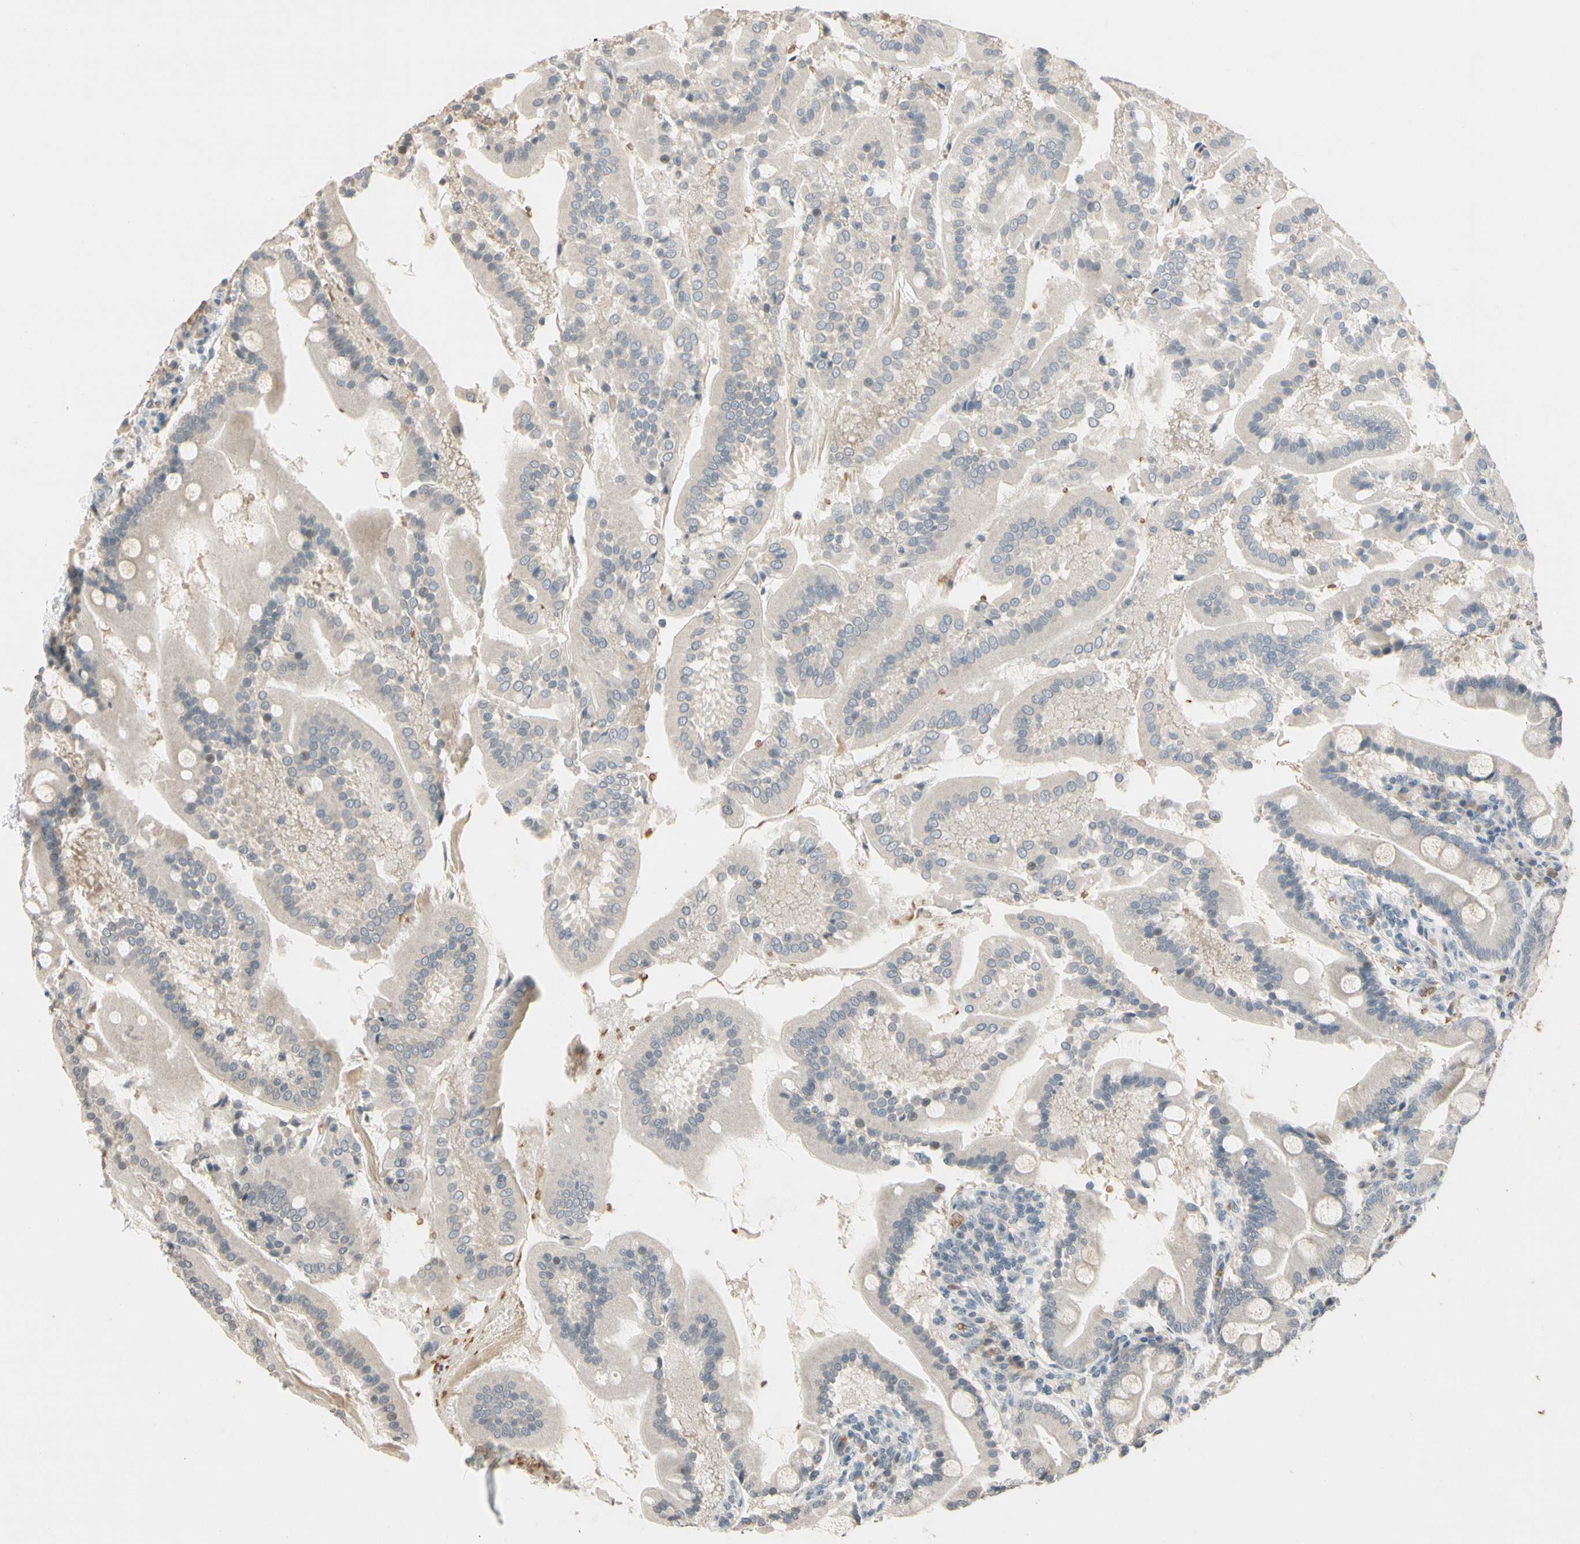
{"staining": {"intensity": "weak", "quantity": "25%-75%", "location": "cytoplasmic/membranous"}, "tissue": "duodenum", "cell_type": "Glandular cells", "image_type": "normal", "snomed": [{"axis": "morphology", "description": "Normal tissue, NOS"}, {"axis": "topography", "description": "Duodenum"}], "caption": "Immunohistochemical staining of normal duodenum exhibits weak cytoplasmic/membranous protein staining in about 25%-75% of glandular cells.", "gene": "GYPC", "patient": {"sex": "male", "age": 50}}